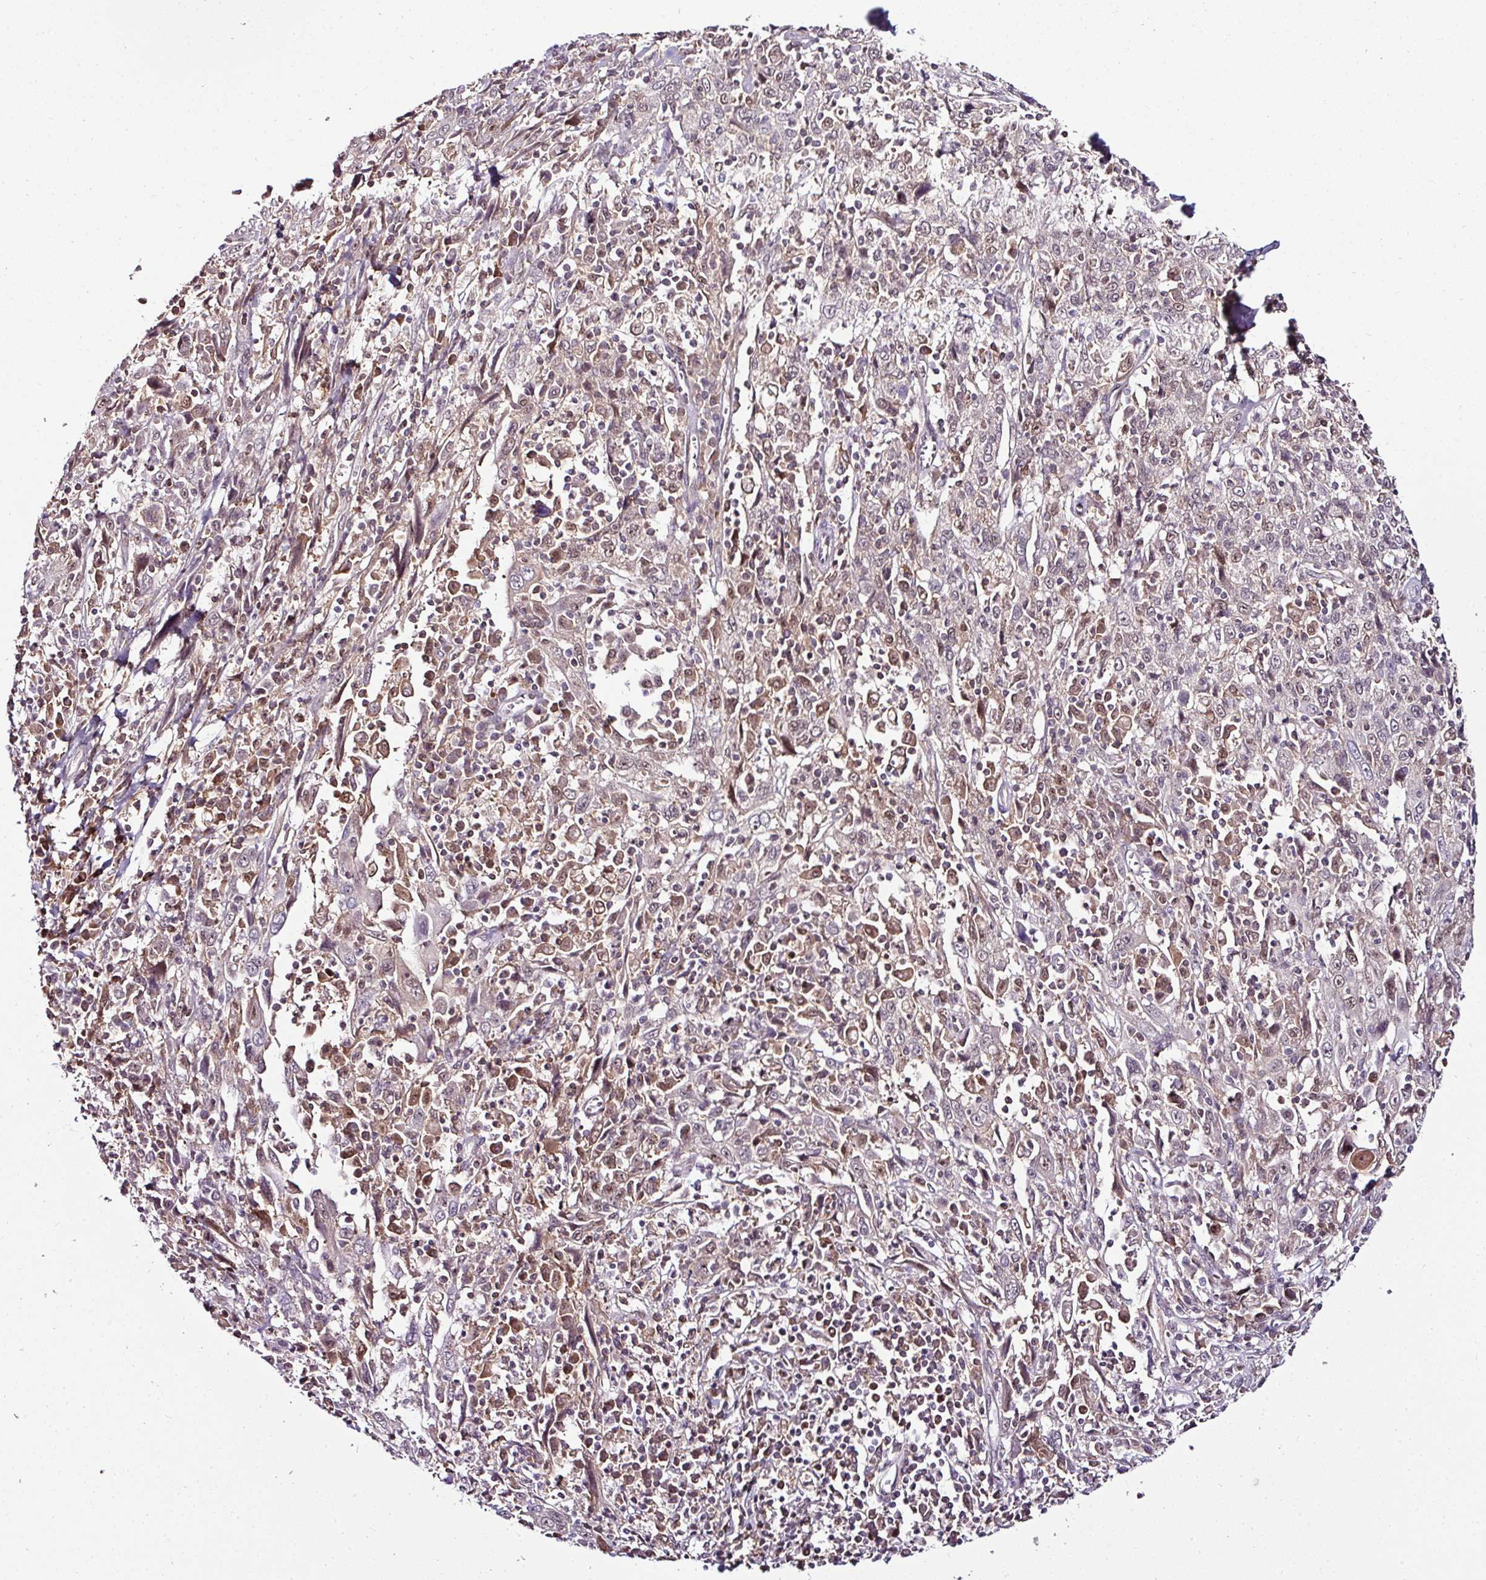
{"staining": {"intensity": "negative", "quantity": "none", "location": "none"}, "tissue": "cervical cancer", "cell_type": "Tumor cells", "image_type": "cancer", "snomed": [{"axis": "morphology", "description": "Squamous cell carcinoma, NOS"}, {"axis": "topography", "description": "Cervix"}], "caption": "A photomicrograph of human cervical cancer is negative for staining in tumor cells.", "gene": "KLF16", "patient": {"sex": "female", "age": 46}}